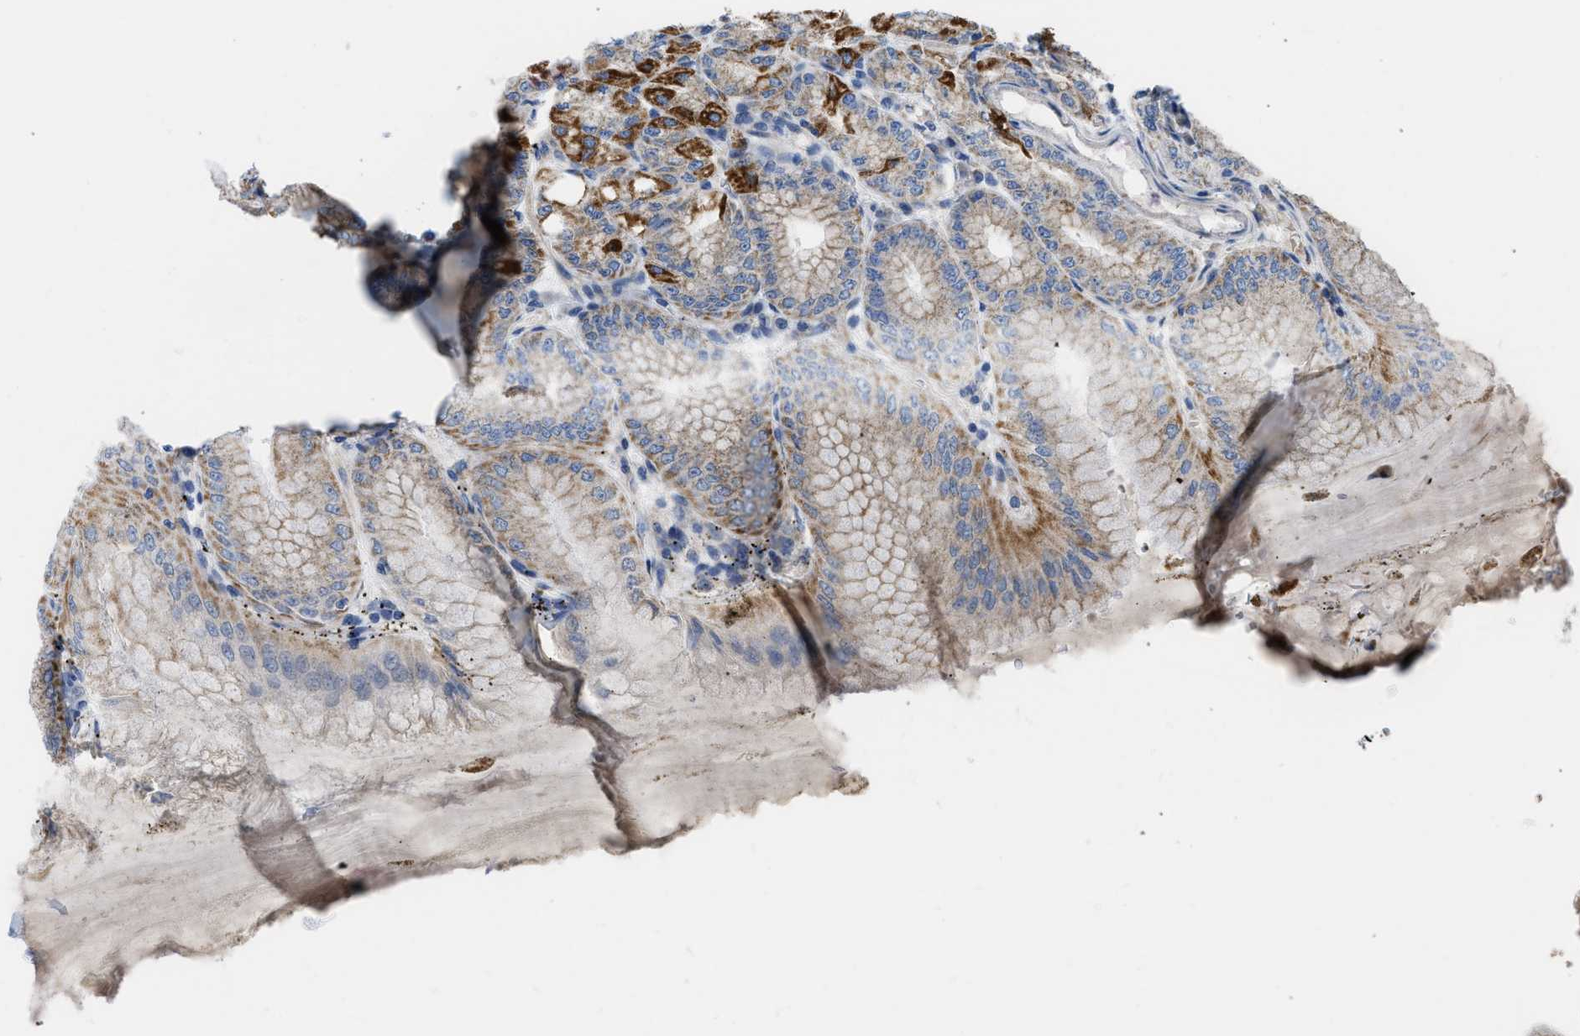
{"staining": {"intensity": "moderate", "quantity": ">75%", "location": "cytoplasmic/membranous"}, "tissue": "stomach", "cell_type": "Glandular cells", "image_type": "normal", "snomed": [{"axis": "morphology", "description": "Normal tissue, NOS"}, {"axis": "topography", "description": "Stomach, lower"}], "caption": "High-power microscopy captured an IHC micrograph of normal stomach, revealing moderate cytoplasmic/membranous positivity in approximately >75% of glandular cells. The staining was performed using DAB to visualize the protein expression in brown, while the nuclei were stained in blue with hematoxylin (Magnification: 20x).", "gene": "SLC25A13", "patient": {"sex": "male", "age": 71}}